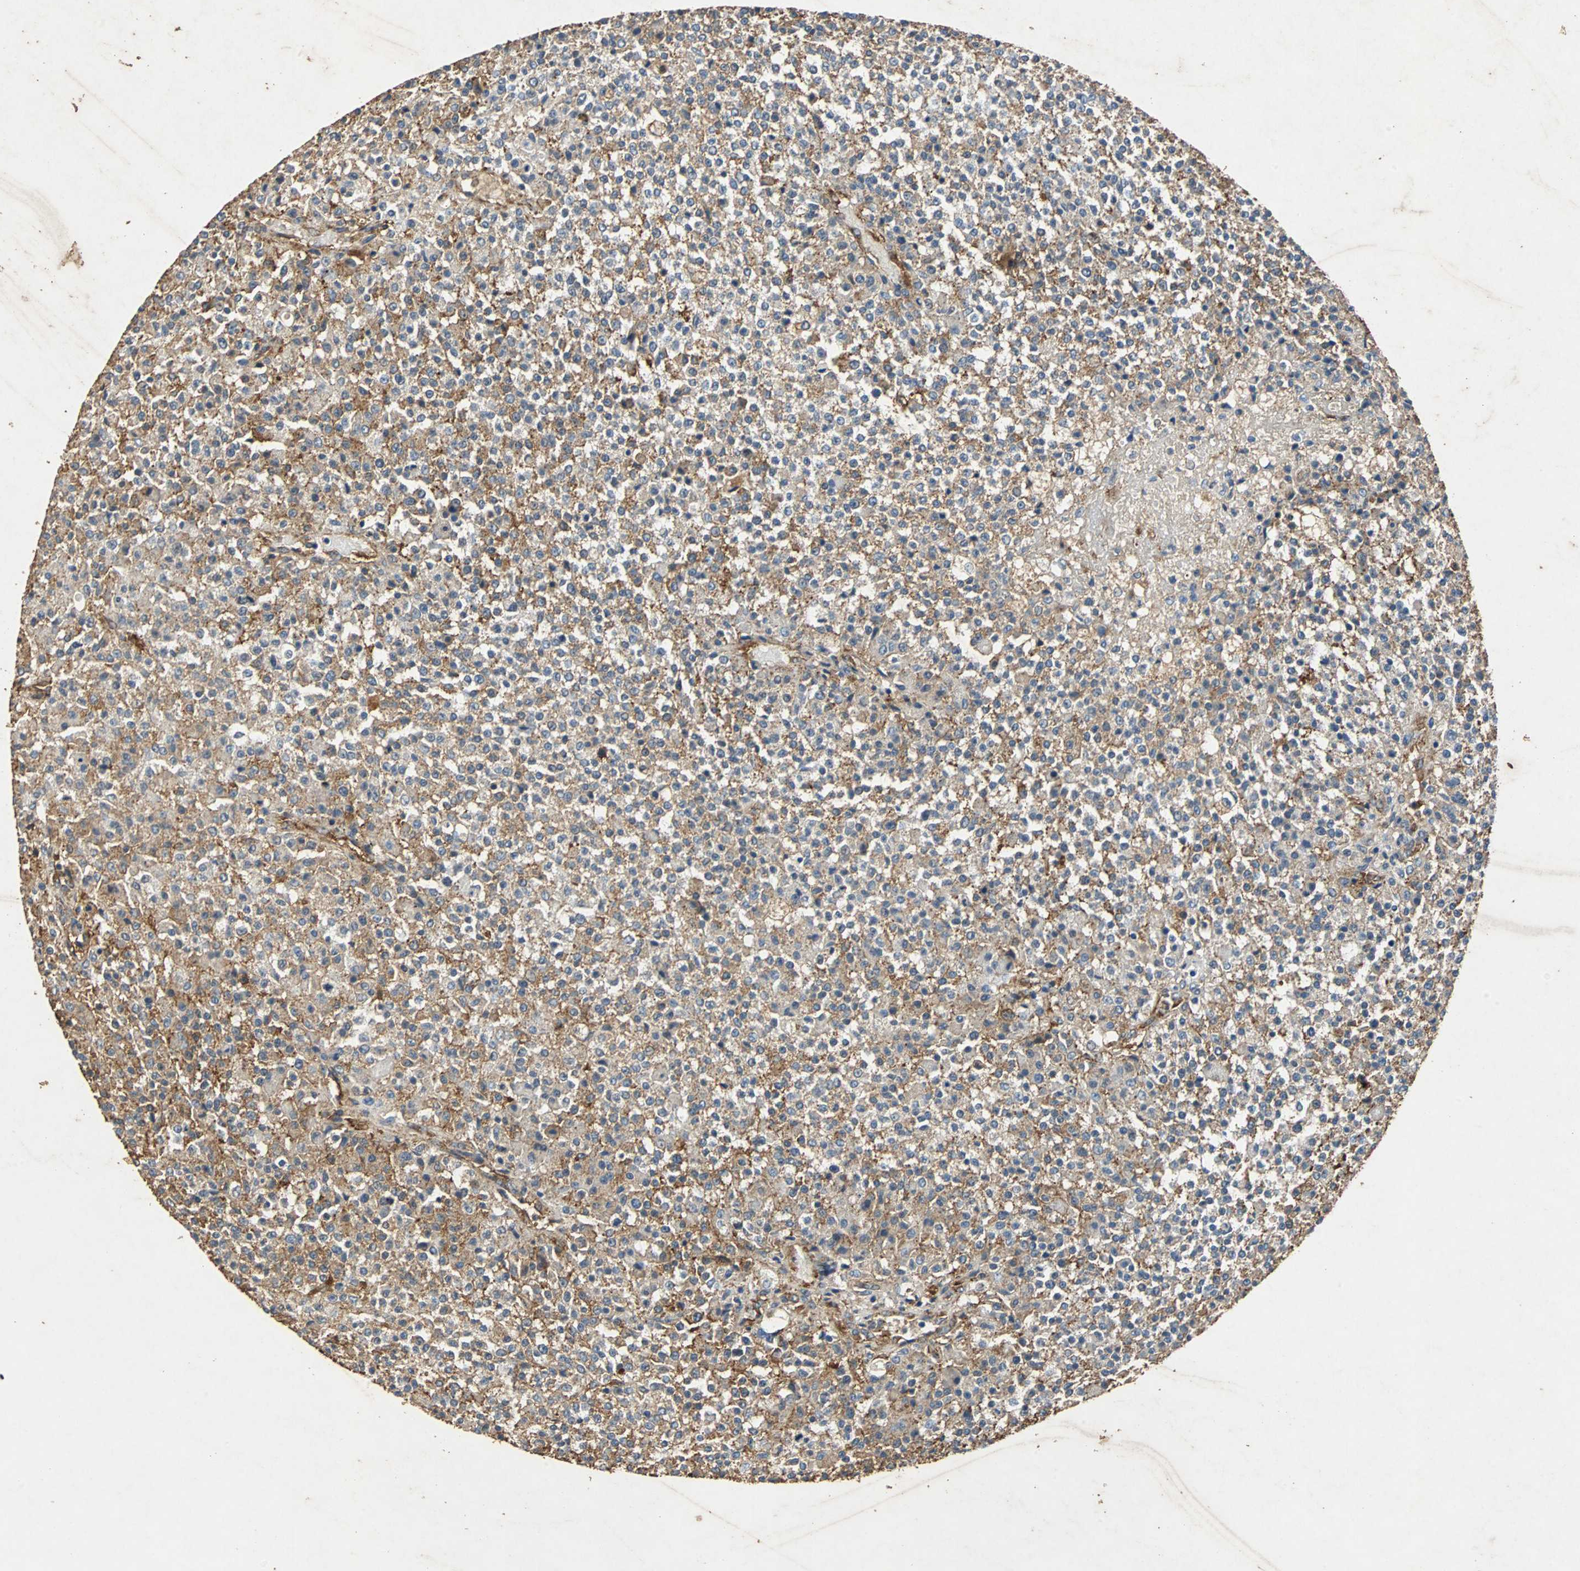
{"staining": {"intensity": "moderate", "quantity": "25%-75%", "location": "cytoplasmic/membranous"}, "tissue": "testis cancer", "cell_type": "Tumor cells", "image_type": "cancer", "snomed": [{"axis": "morphology", "description": "Seminoma, NOS"}, {"axis": "topography", "description": "Testis"}], "caption": "Human testis seminoma stained with a protein marker reveals moderate staining in tumor cells.", "gene": "NAA10", "patient": {"sex": "male", "age": 59}}